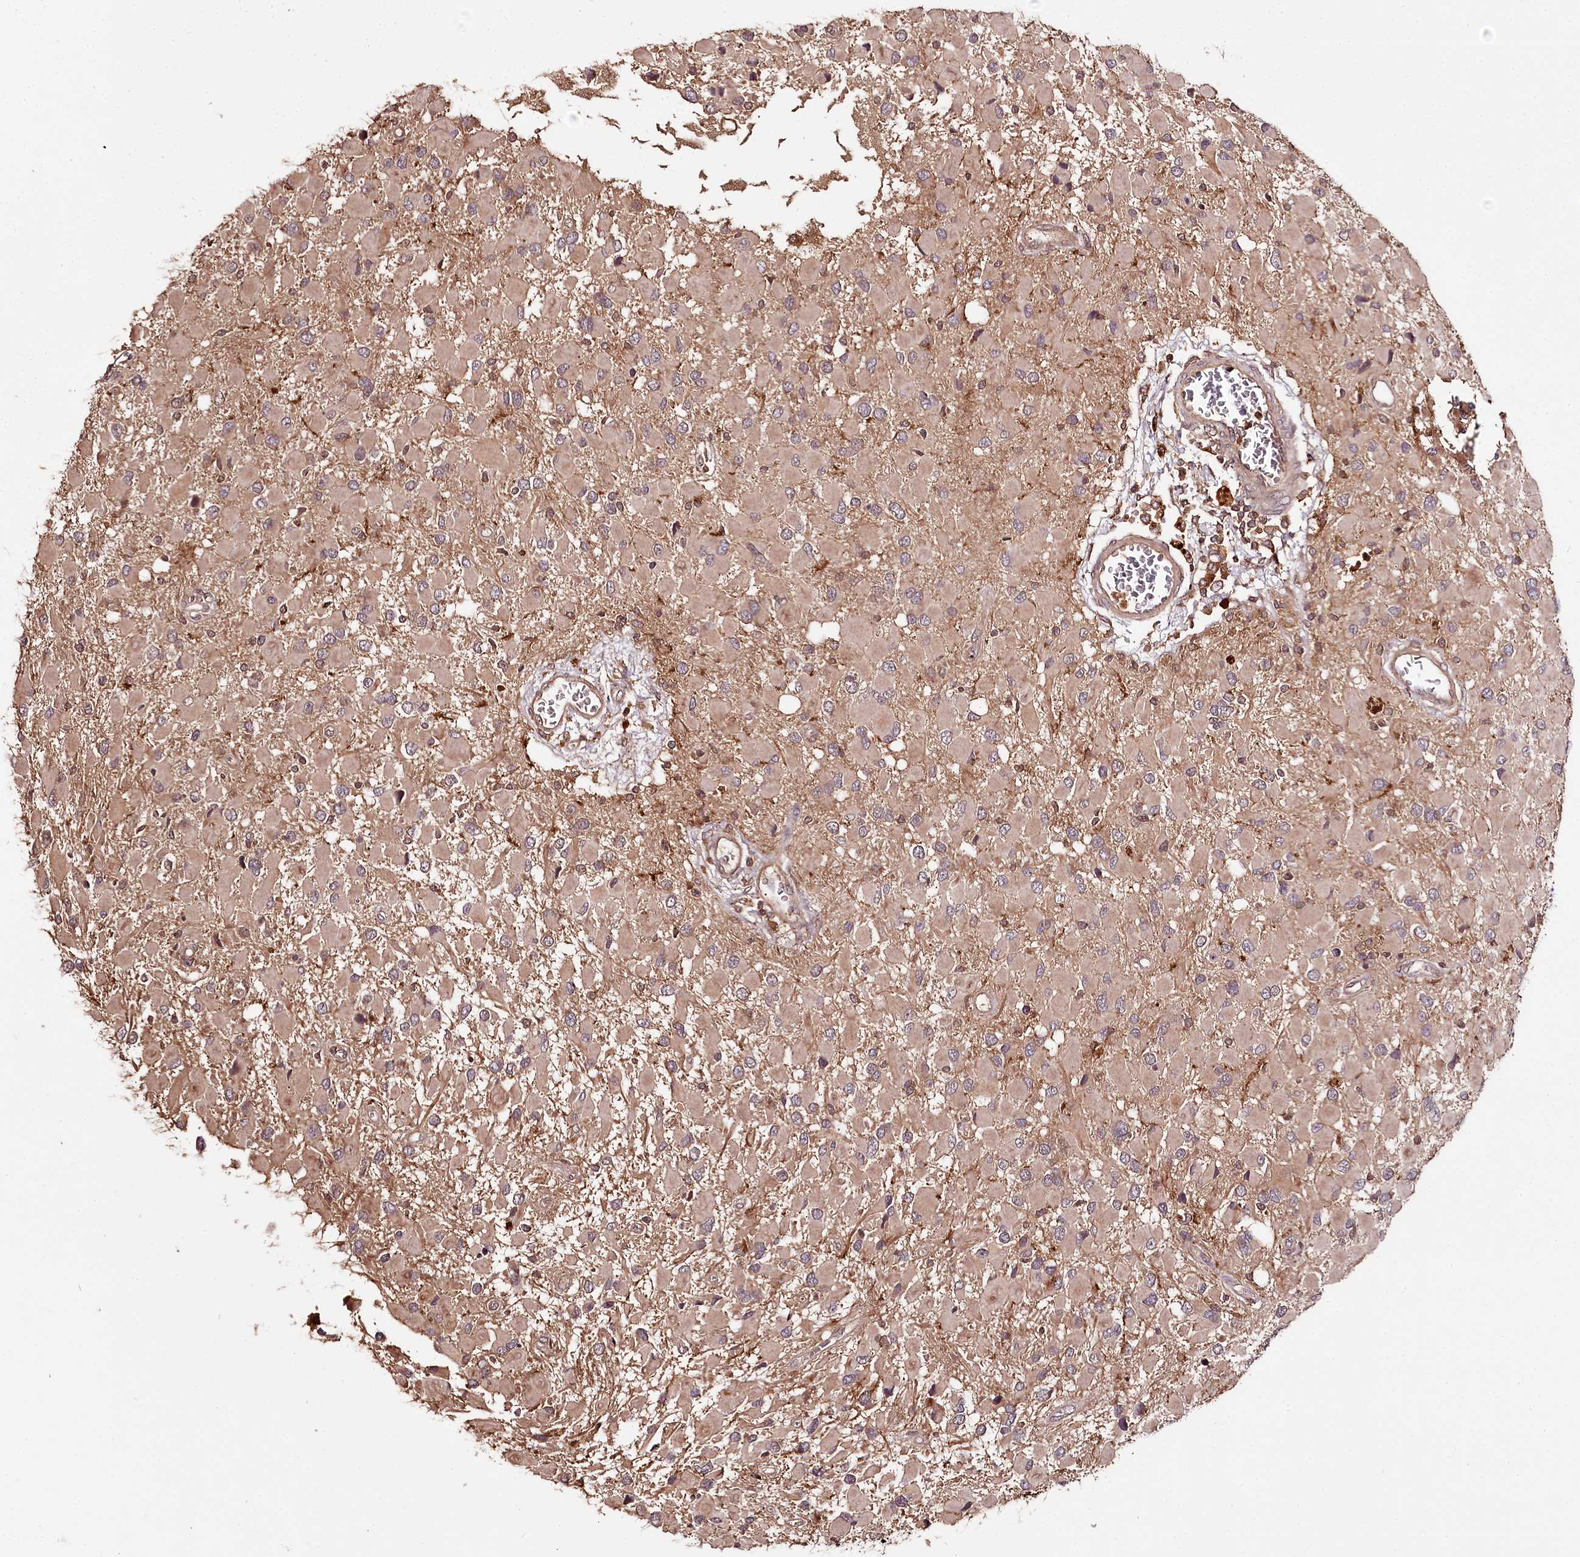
{"staining": {"intensity": "weak", "quantity": ">75%", "location": "cytoplasmic/membranous"}, "tissue": "glioma", "cell_type": "Tumor cells", "image_type": "cancer", "snomed": [{"axis": "morphology", "description": "Glioma, malignant, High grade"}, {"axis": "topography", "description": "Brain"}], "caption": "A brown stain highlights weak cytoplasmic/membranous expression of a protein in human high-grade glioma (malignant) tumor cells.", "gene": "TTC12", "patient": {"sex": "male", "age": 53}}